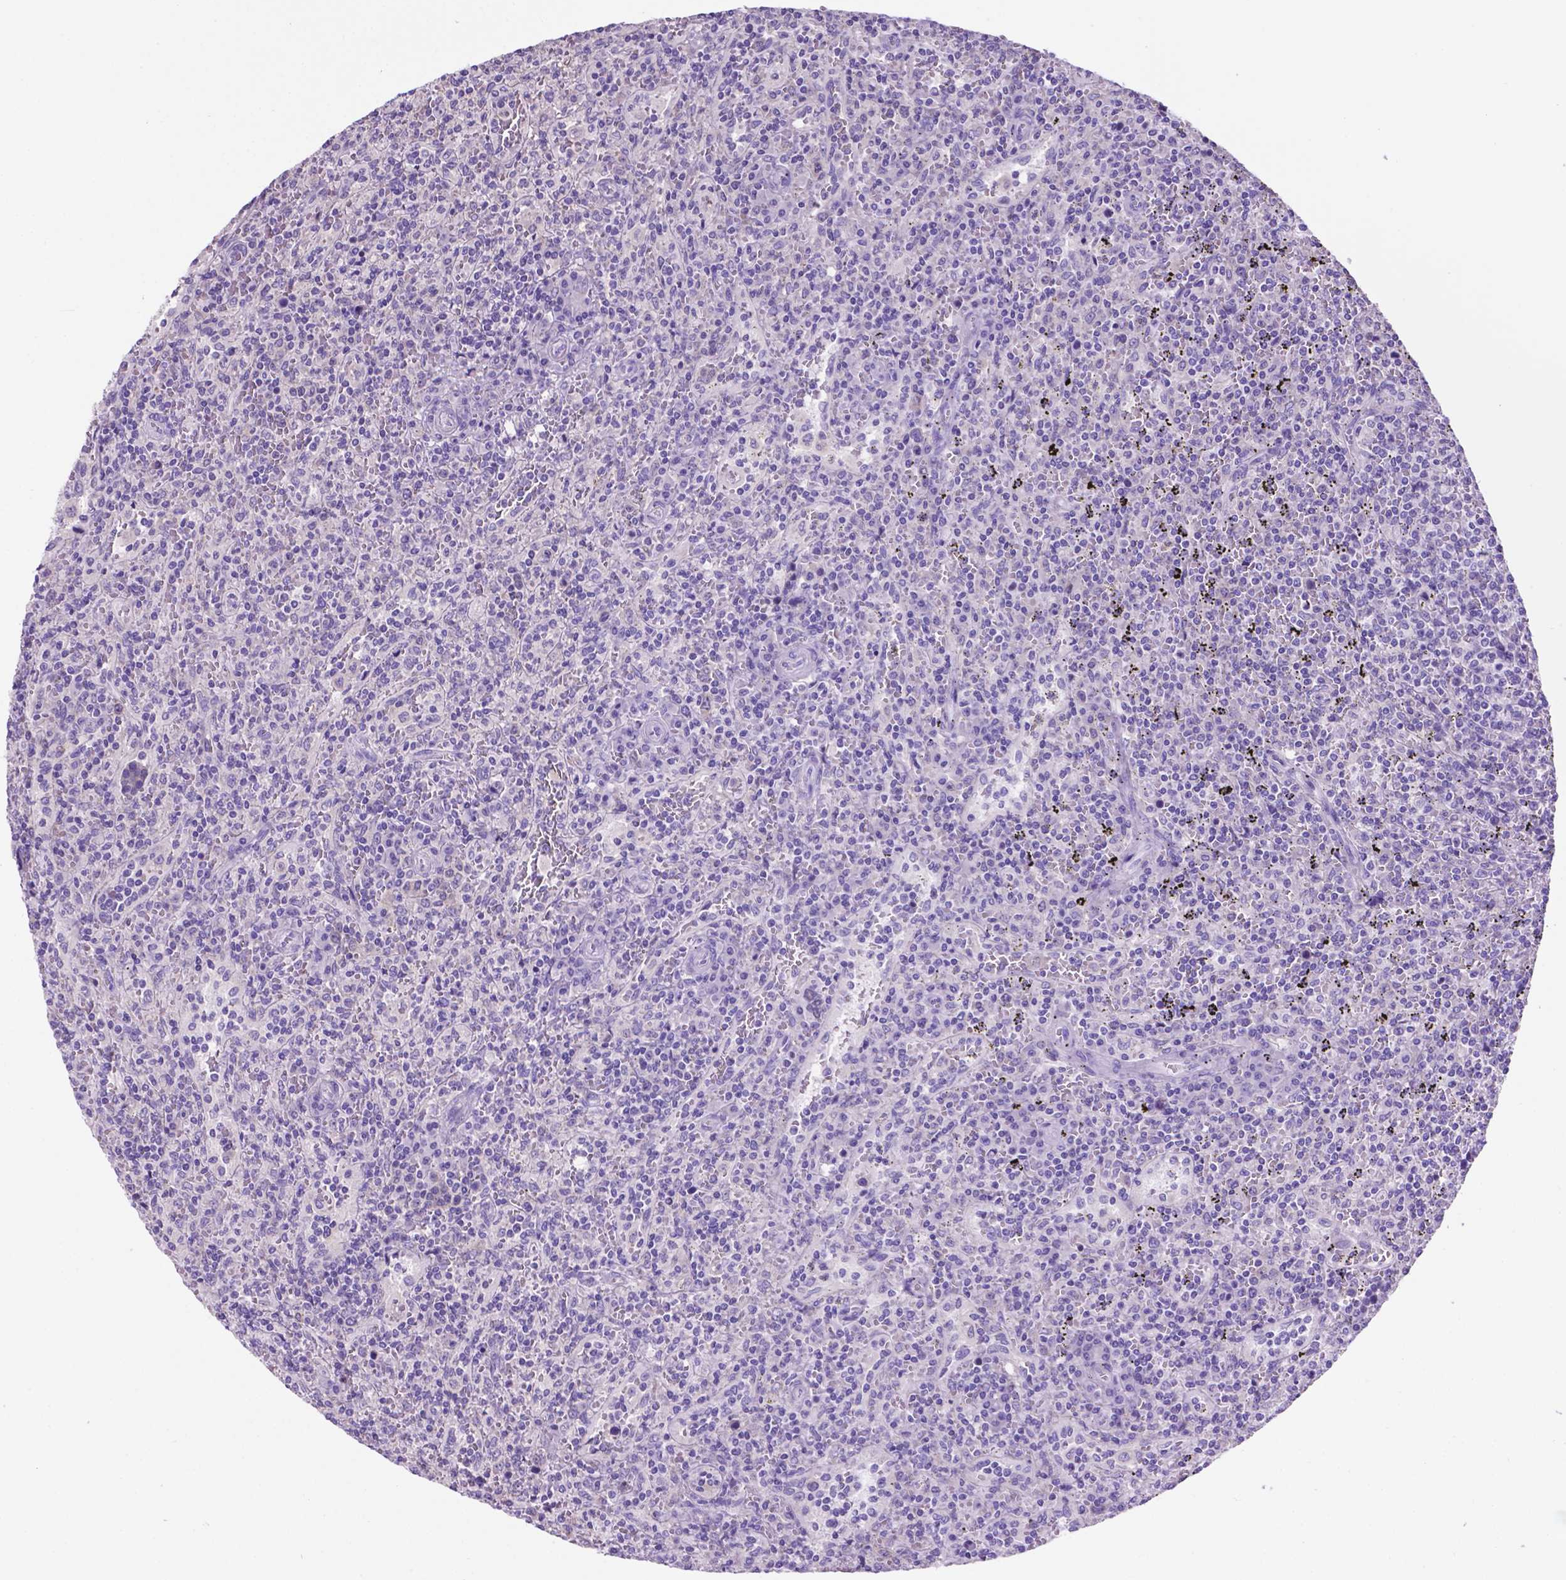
{"staining": {"intensity": "negative", "quantity": "none", "location": "none"}, "tissue": "lymphoma", "cell_type": "Tumor cells", "image_type": "cancer", "snomed": [{"axis": "morphology", "description": "Malignant lymphoma, non-Hodgkin's type, Low grade"}, {"axis": "topography", "description": "Spleen"}], "caption": "There is no significant staining in tumor cells of lymphoma.", "gene": "SPDYA", "patient": {"sex": "male", "age": 62}}